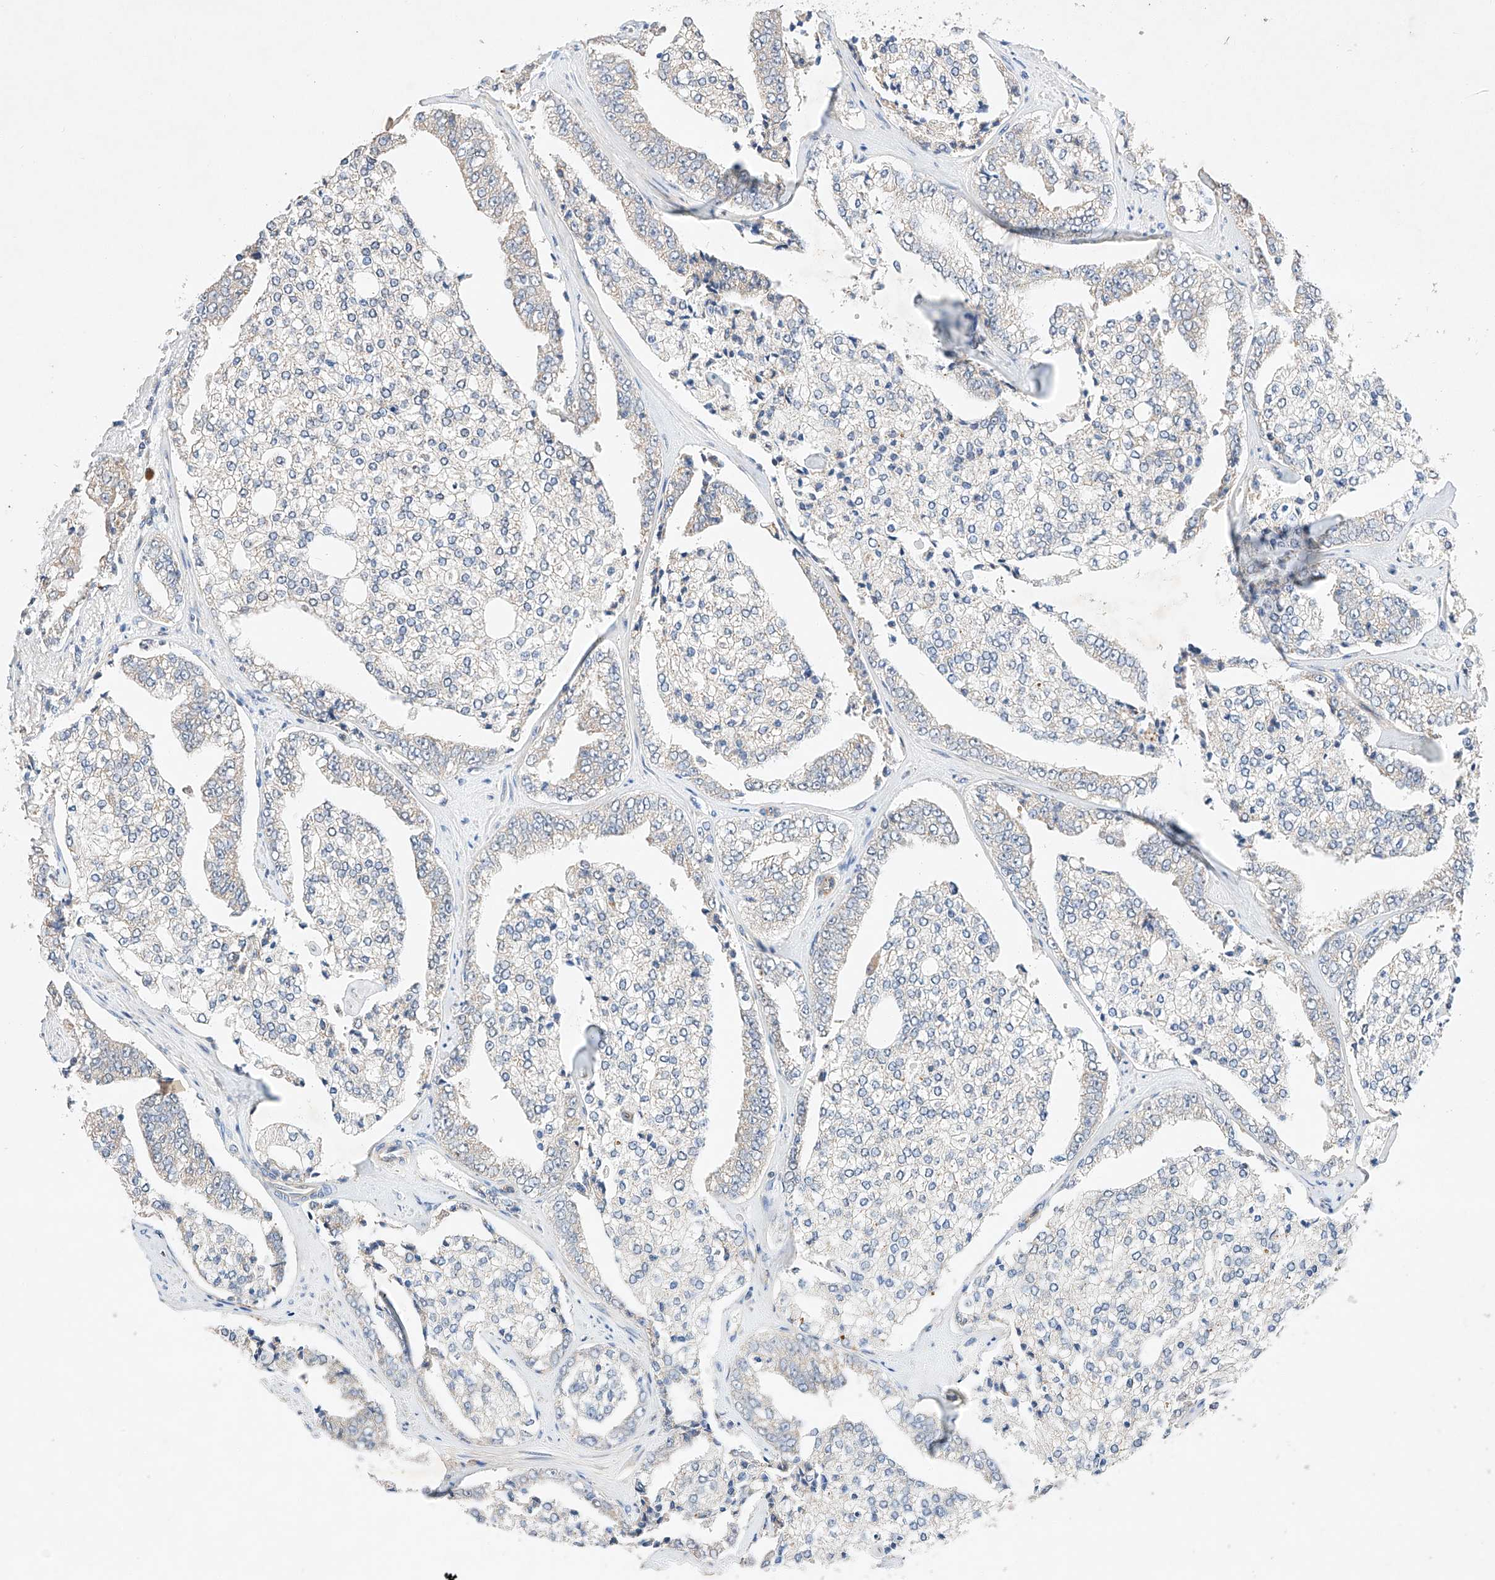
{"staining": {"intensity": "negative", "quantity": "none", "location": "none"}, "tissue": "prostate cancer", "cell_type": "Tumor cells", "image_type": "cancer", "snomed": [{"axis": "morphology", "description": "Adenocarcinoma, High grade"}, {"axis": "topography", "description": "Prostate"}], "caption": "Tumor cells are negative for protein expression in human prostate adenocarcinoma (high-grade). (Stains: DAB immunohistochemistry (IHC) with hematoxylin counter stain, Microscopy: brightfield microscopy at high magnification).", "gene": "C6orf118", "patient": {"sex": "male", "age": 71}}